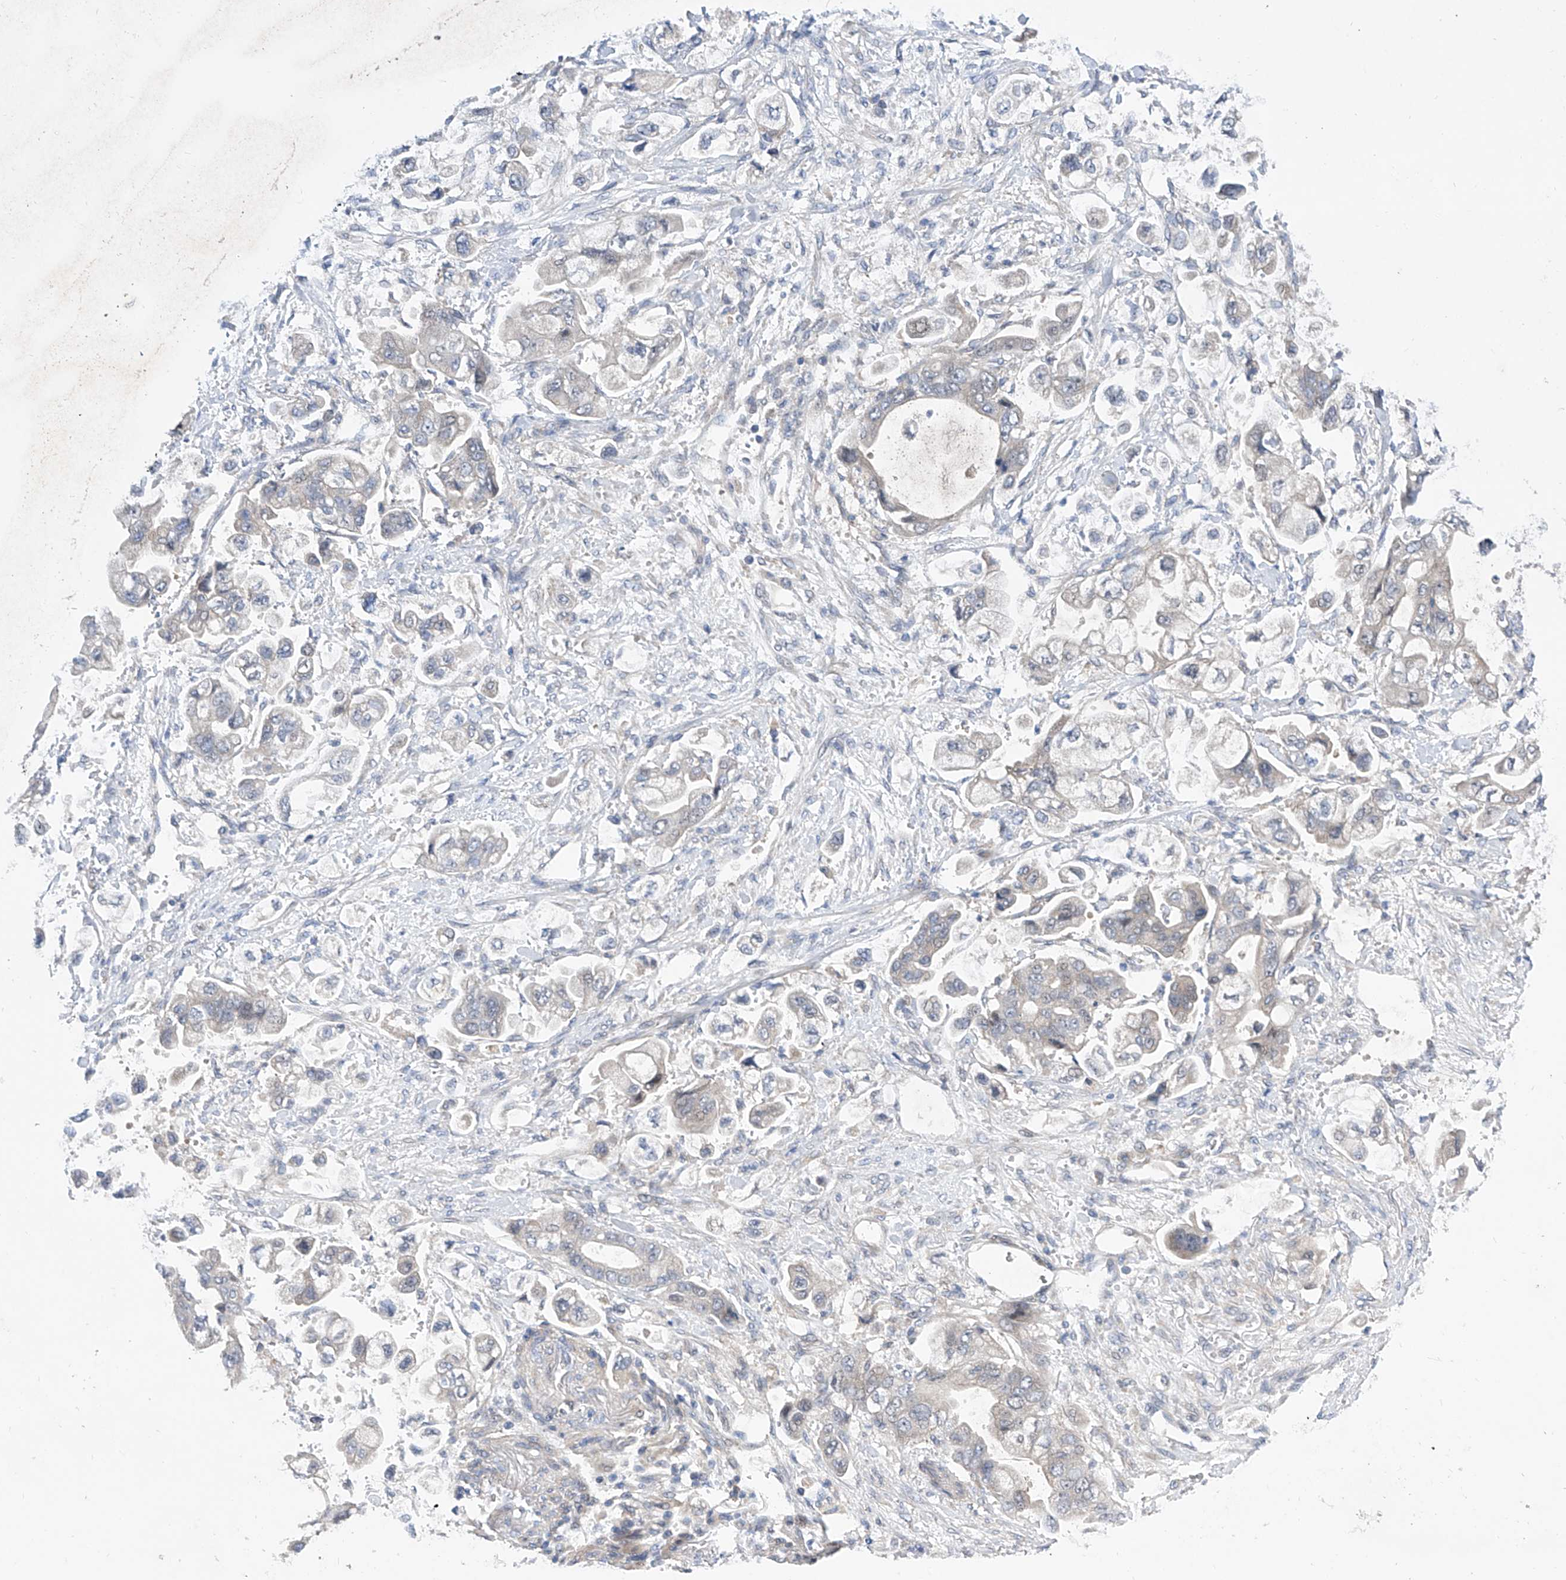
{"staining": {"intensity": "negative", "quantity": "none", "location": "none"}, "tissue": "stomach cancer", "cell_type": "Tumor cells", "image_type": "cancer", "snomed": [{"axis": "morphology", "description": "Adenocarcinoma, NOS"}, {"axis": "topography", "description": "Stomach"}], "caption": "The IHC histopathology image has no significant positivity in tumor cells of adenocarcinoma (stomach) tissue.", "gene": "SRBD1", "patient": {"sex": "male", "age": 62}}